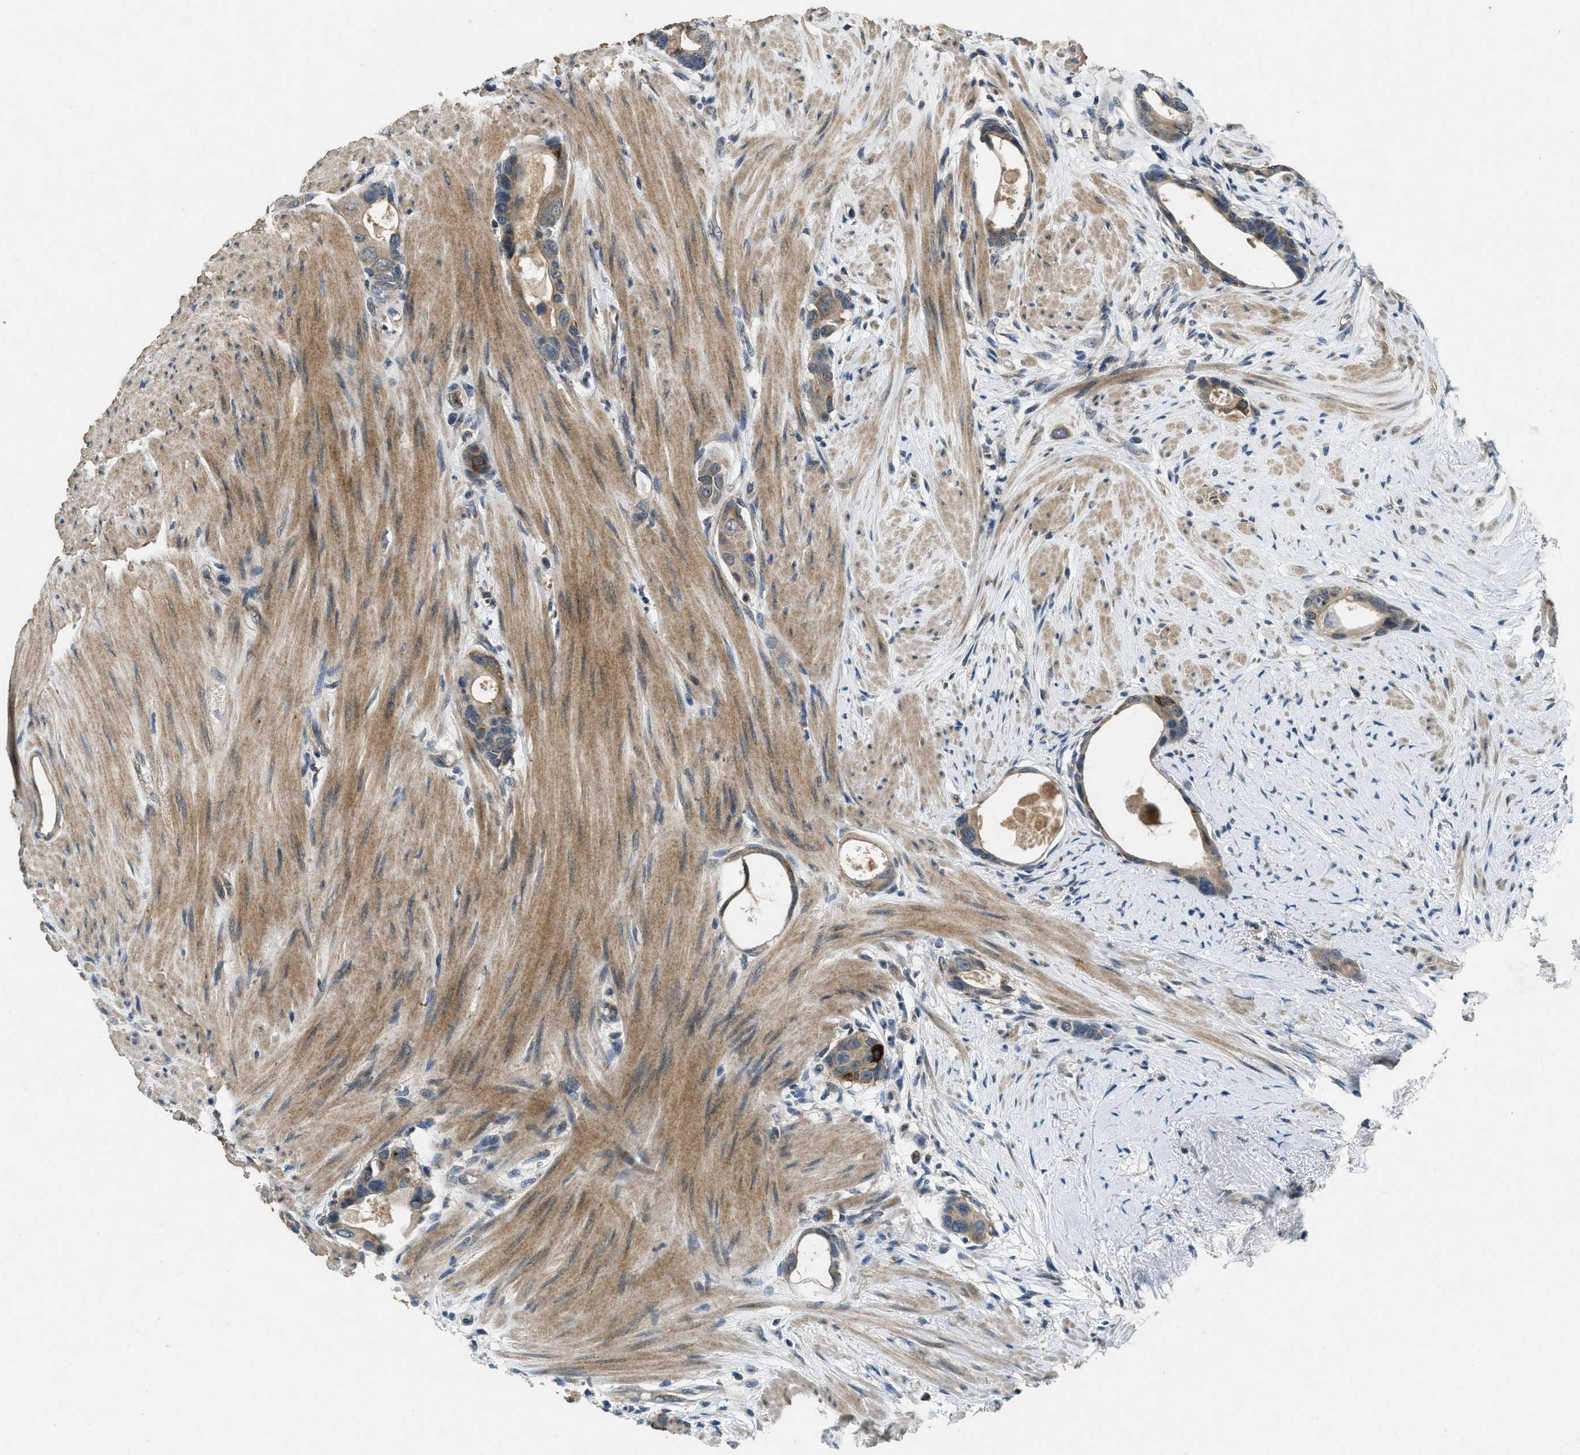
{"staining": {"intensity": "moderate", "quantity": ">75%", "location": "cytoplasmic/membranous"}, "tissue": "colorectal cancer", "cell_type": "Tumor cells", "image_type": "cancer", "snomed": [{"axis": "morphology", "description": "Adenocarcinoma, NOS"}, {"axis": "topography", "description": "Rectum"}], "caption": "Immunohistochemistry micrograph of colorectal adenocarcinoma stained for a protein (brown), which displays medium levels of moderate cytoplasmic/membranous positivity in approximately >75% of tumor cells.", "gene": "RAB3D", "patient": {"sex": "male", "age": 51}}